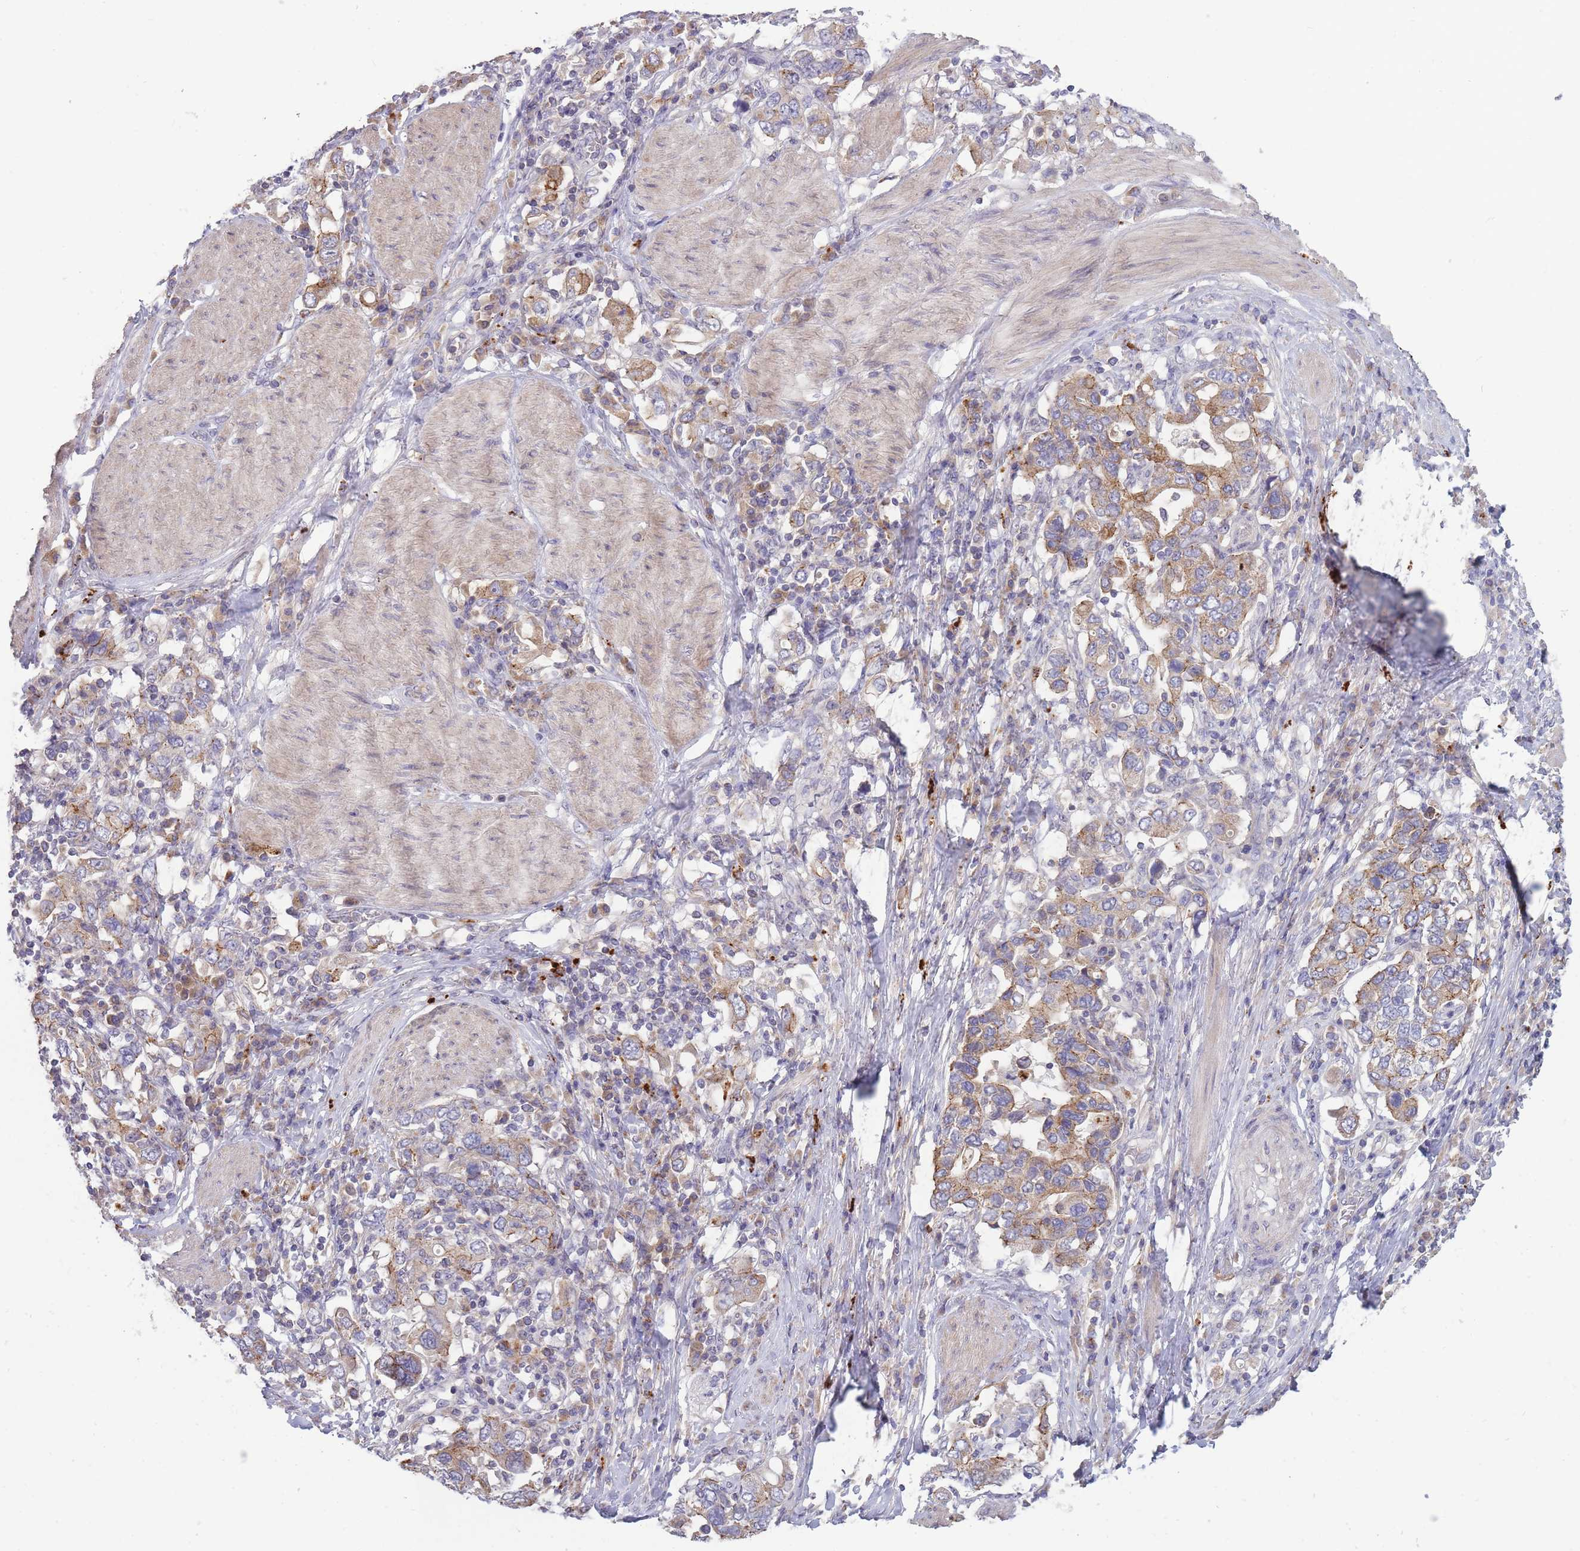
{"staining": {"intensity": "moderate", "quantity": ">75%", "location": "cytoplasmic/membranous"}, "tissue": "stomach cancer", "cell_type": "Tumor cells", "image_type": "cancer", "snomed": [{"axis": "morphology", "description": "Adenocarcinoma, NOS"}, {"axis": "topography", "description": "Stomach, upper"}, {"axis": "topography", "description": "Stomach"}], "caption": "An image showing moderate cytoplasmic/membranous staining in approximately >75% of tumor cells in stomach cancer (adenocarcinoma), as visualized by brown immunohistochemical staining.", "gene": "TRIM61", "patient": {"sex": "male", "age": 62}}